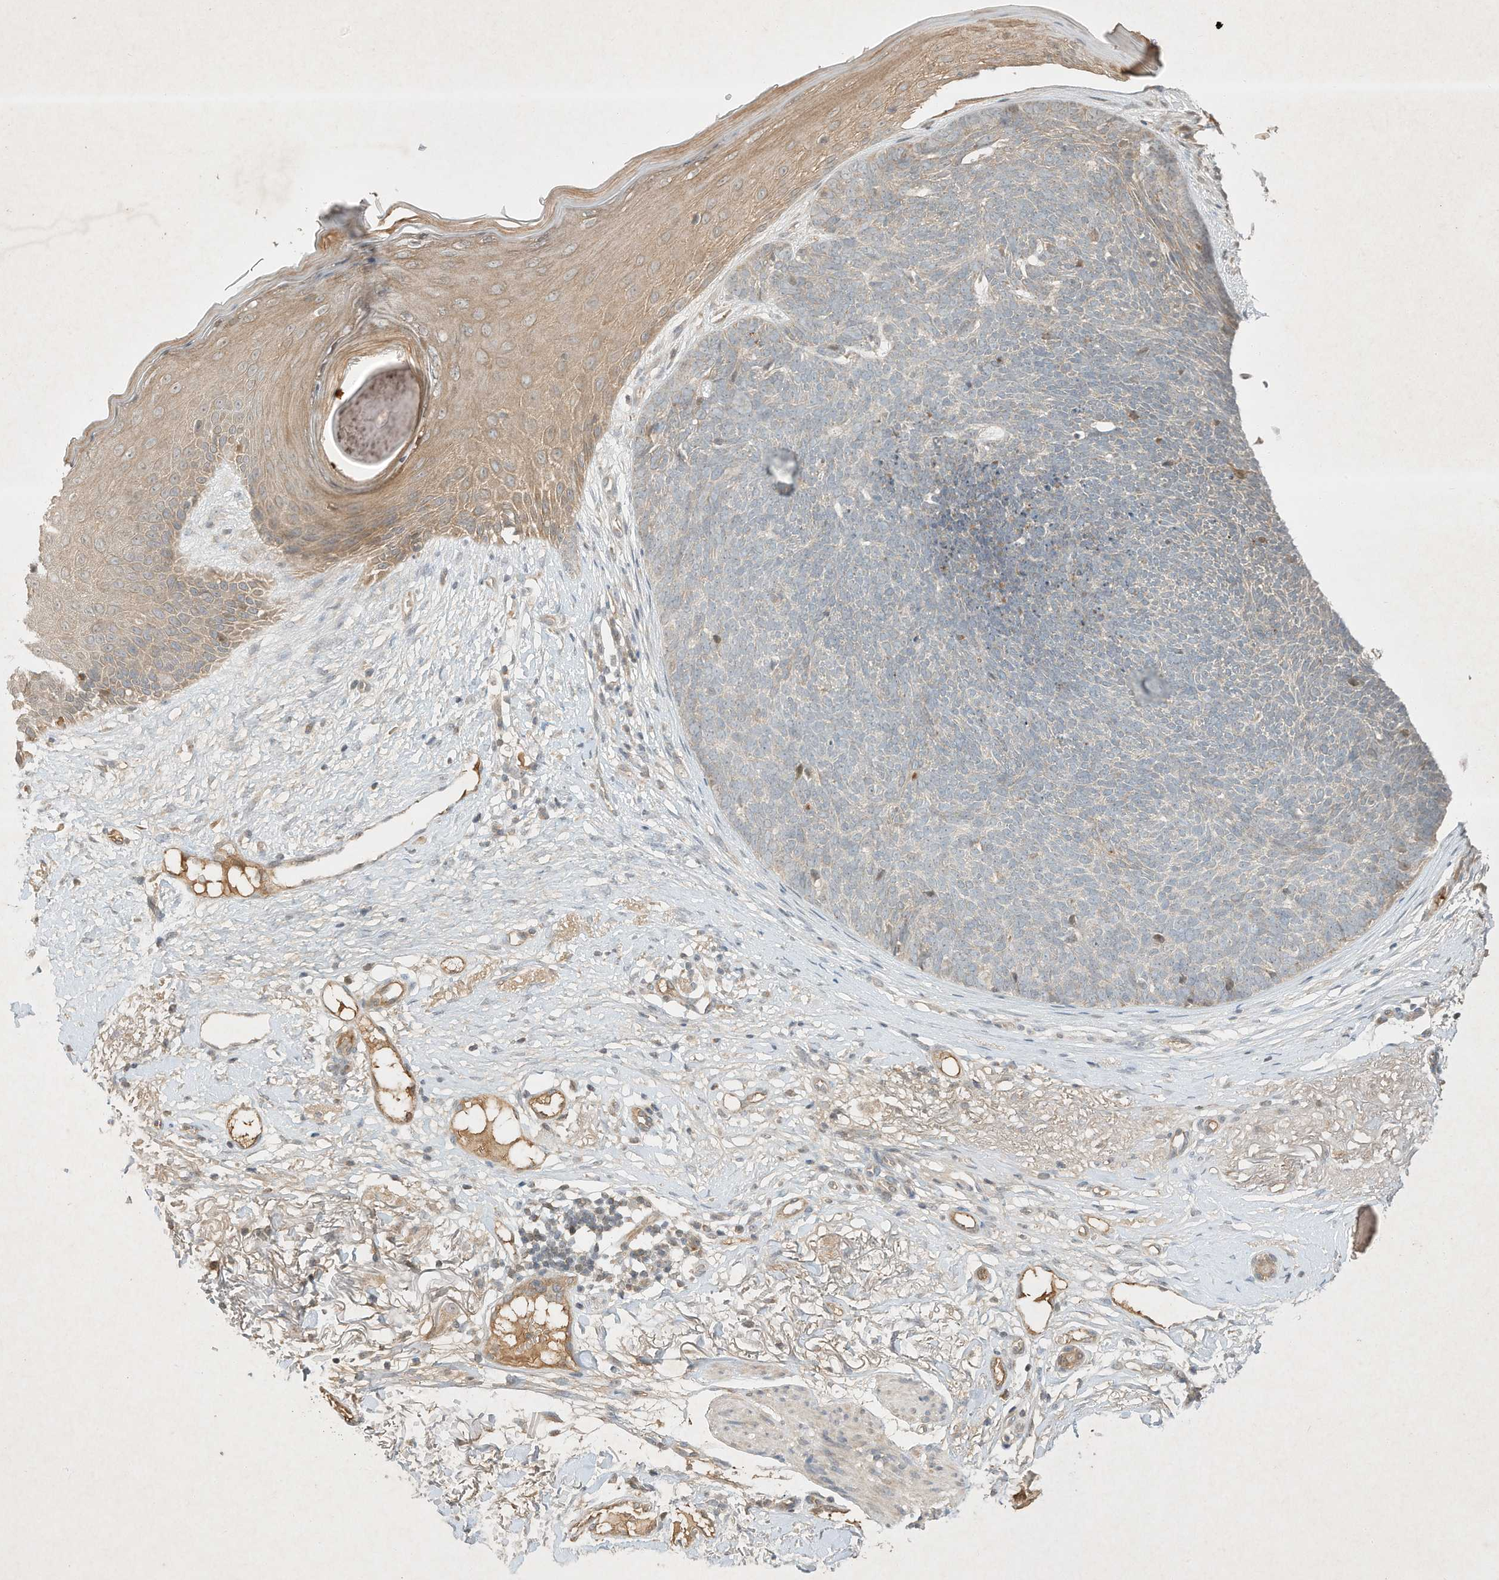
{"staining": {"intensity": "negative", "quantity": "none", "location": "none"}, "tissue": "skin cancer", "cell_type": "Tumor cells", "image_type": "cancer", "snomed": [{"axis": "morphology", "description": "Basal cell carcinoma"}, {"axis": "topography", "description": "Skin"}], "caption": "A high-resolution micrograph shows IHC staining of basal cell carcinoma (skin), which displays no significant positivity in tumor cells. The staining was performed using DAB to visualize the protein expression in brown, while the nuclei were stained in blue with hematoxylin (Magnification: 20x).", "gene": "BTRC", "patient": {"sex": "female", "age": 70}}